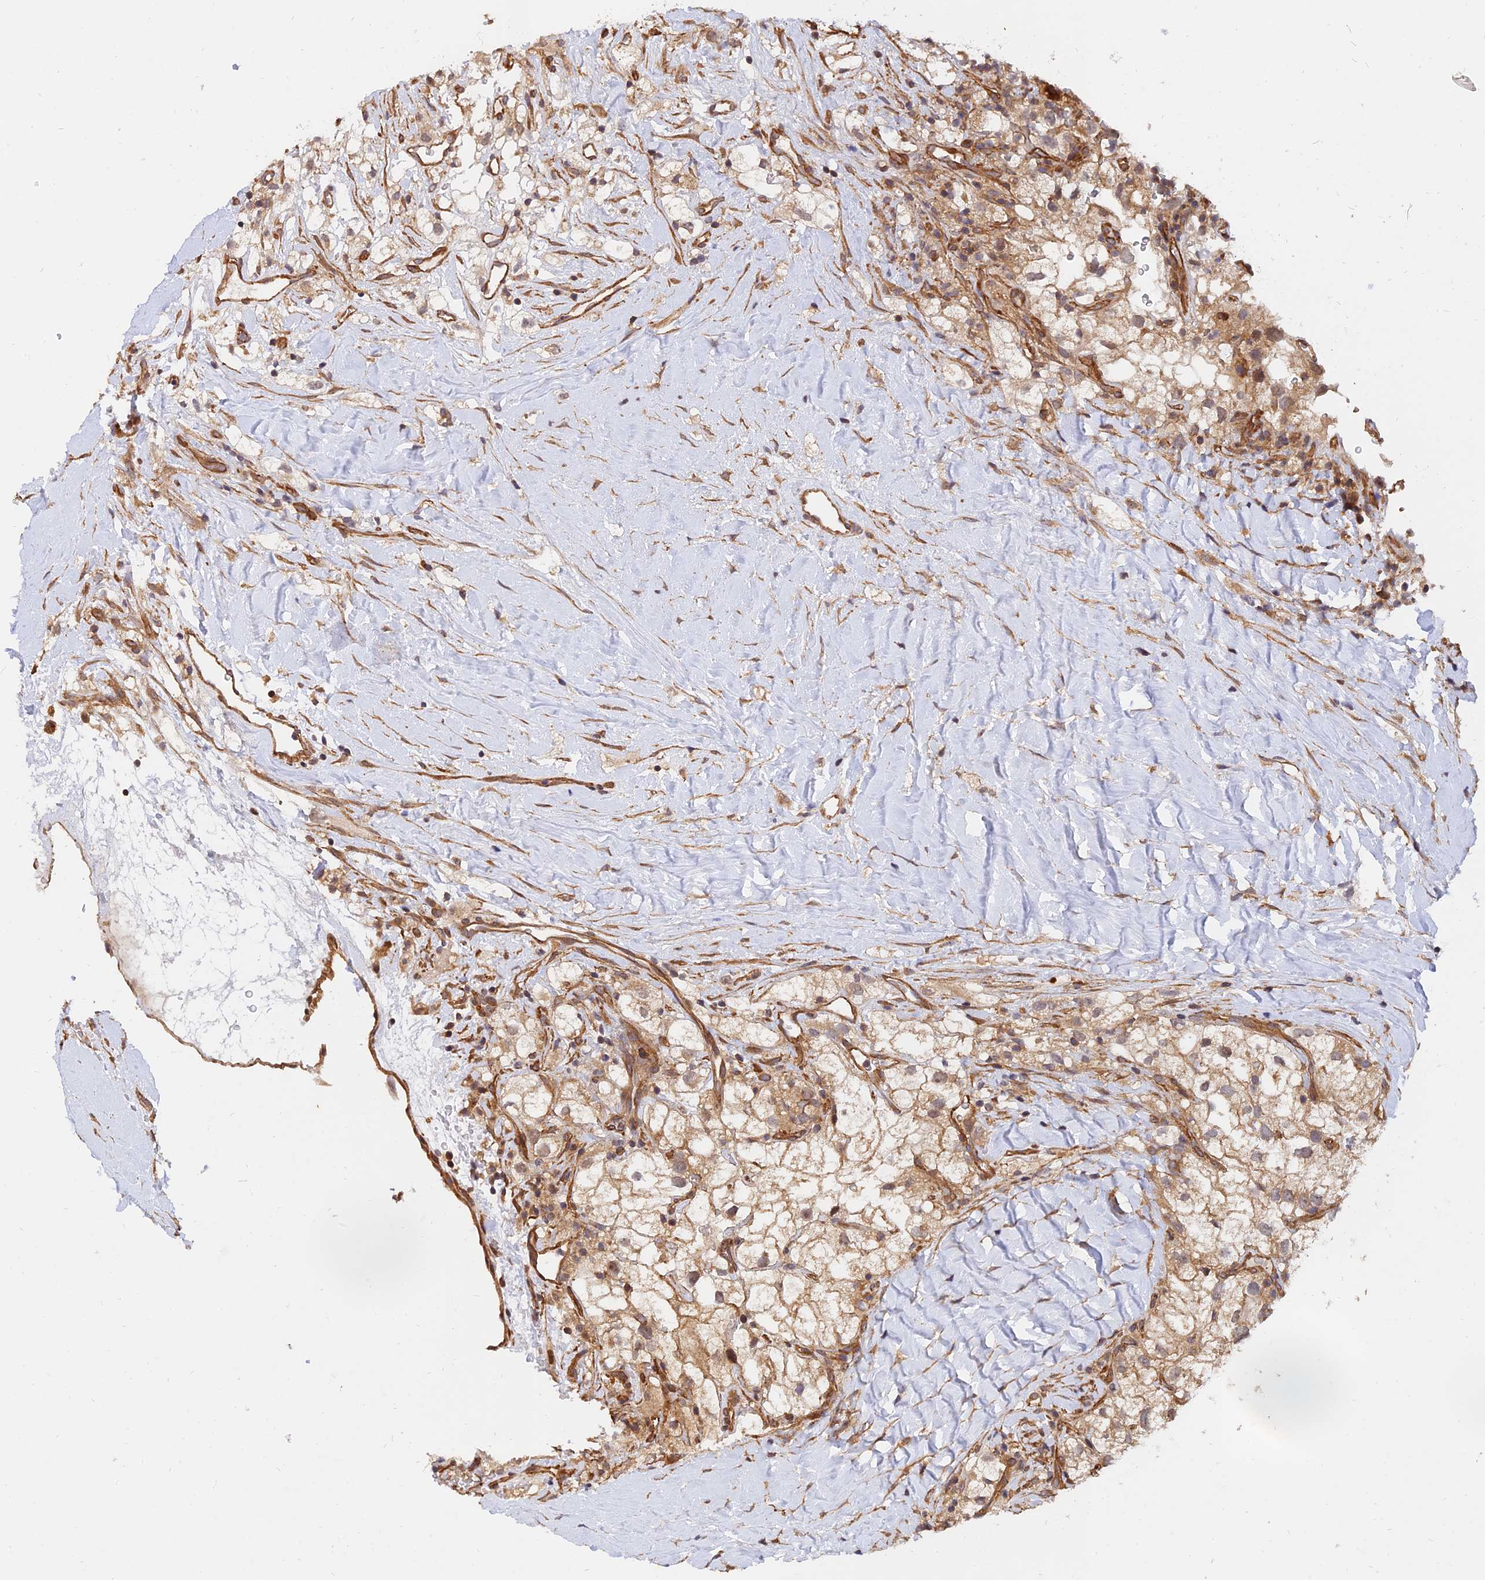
{"staining": {"intensity": "weak", "quantity": ">75%", "location": "cytoplasmic/membranous"}, "tissue": "renal cancer", "cell_type": "Tumor cells", "image_type": "cancer", "snomed": [{"axis": "morphology", "description": "Adenocarcinoma, NOS"}, {"axis": "topography", "description": "Kidney"}], "caption": "Renal cancer tissue exhibits weak cytoplasmic/membranous staining in about >75% of tumor cells", "gene": "WDR41", "patient": {"sex": "male", "age": 59}}